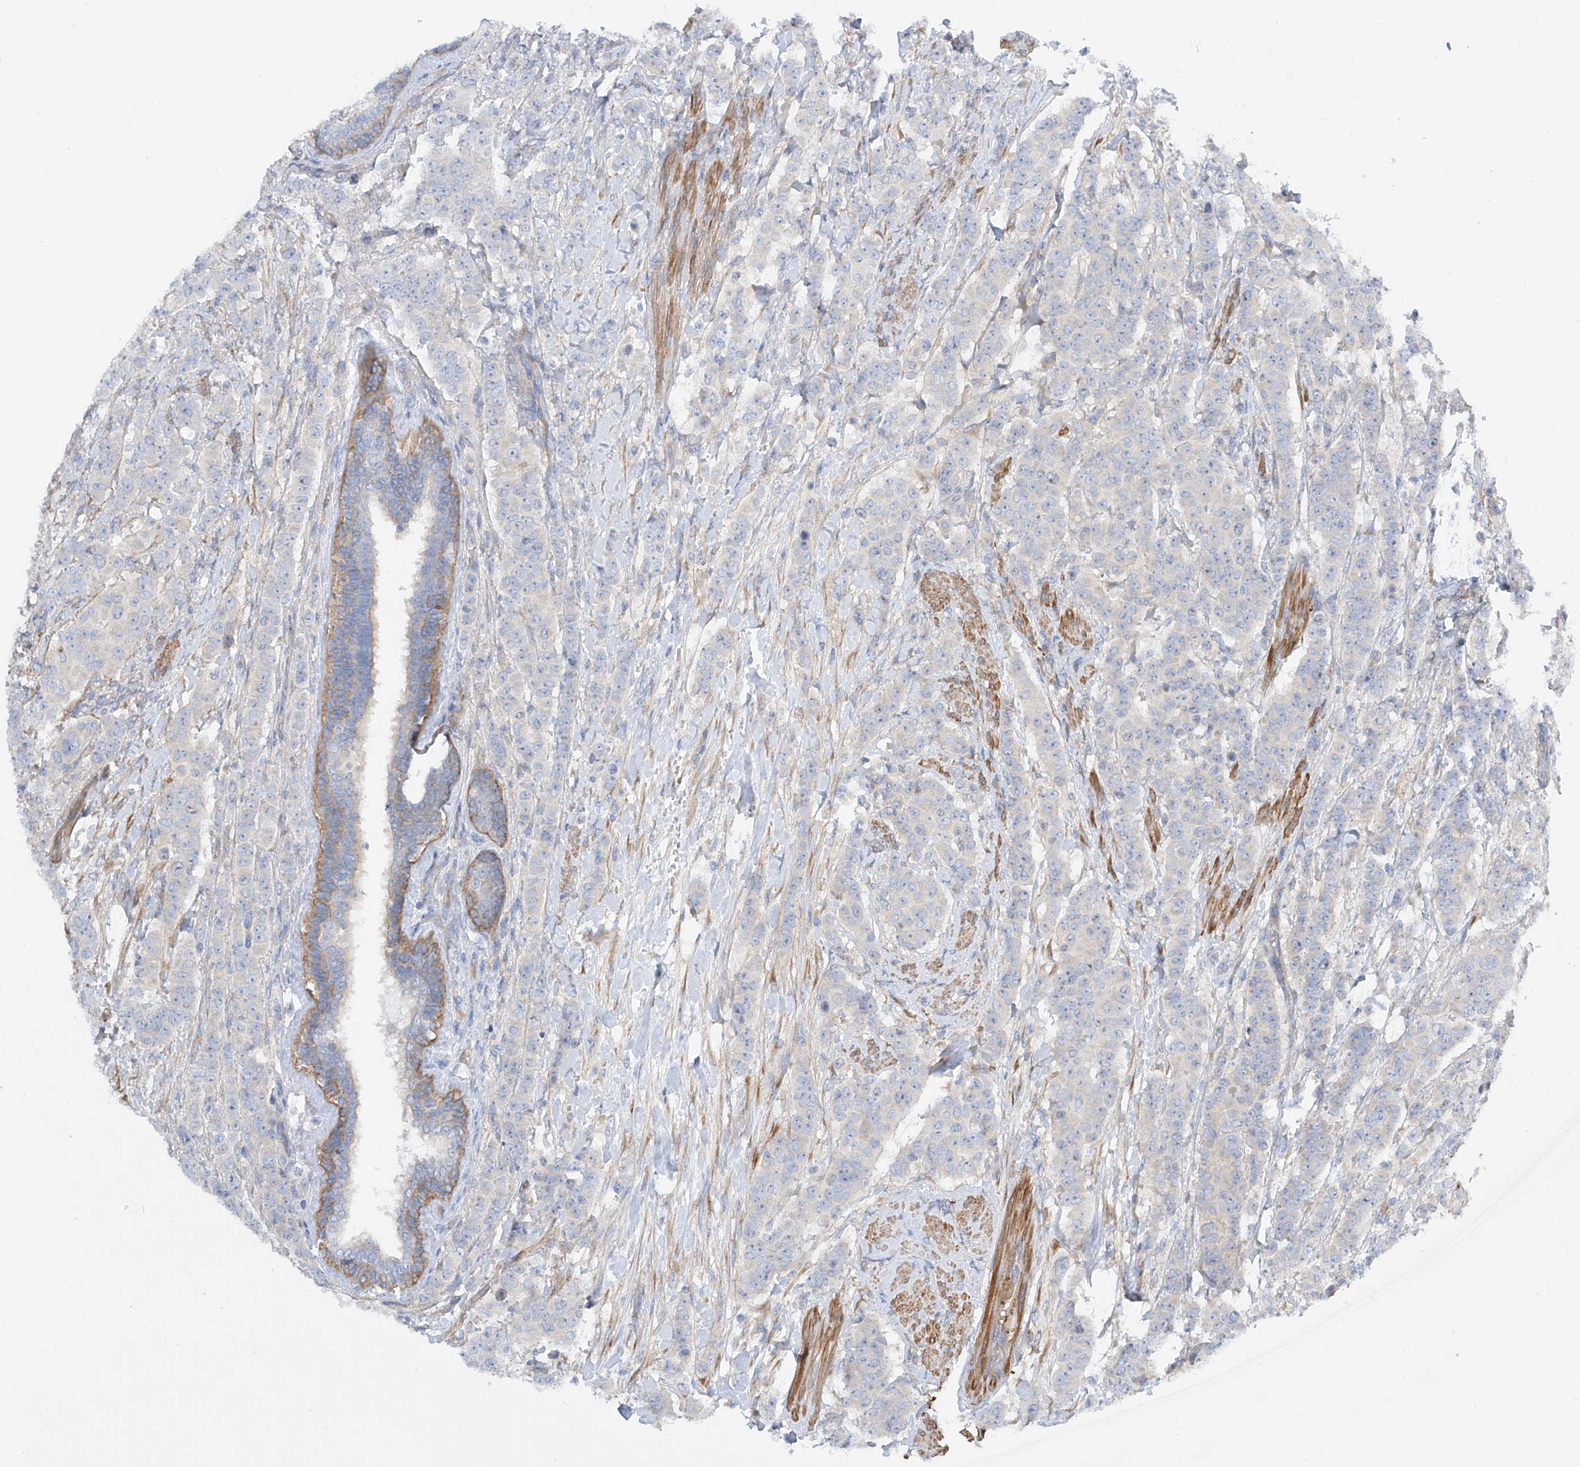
{"staining": {"intensity": "negative", "quantity": "none", "location": "none"}, "tissue": "breast cancer", "cell_type": "Tumor cells", "image_type": "cancer", "snomed": [{"axis": "morphology", "description": "Duct carcinoma"}, {"axis": "topography", "description": "Breast"}], "caption": "Immunohistochemistry of human breast intraductal carcinoma reveals no positivity in tumor cells.", "gene": "LCA5", "patient": {"sex": "female", "age": 40}}